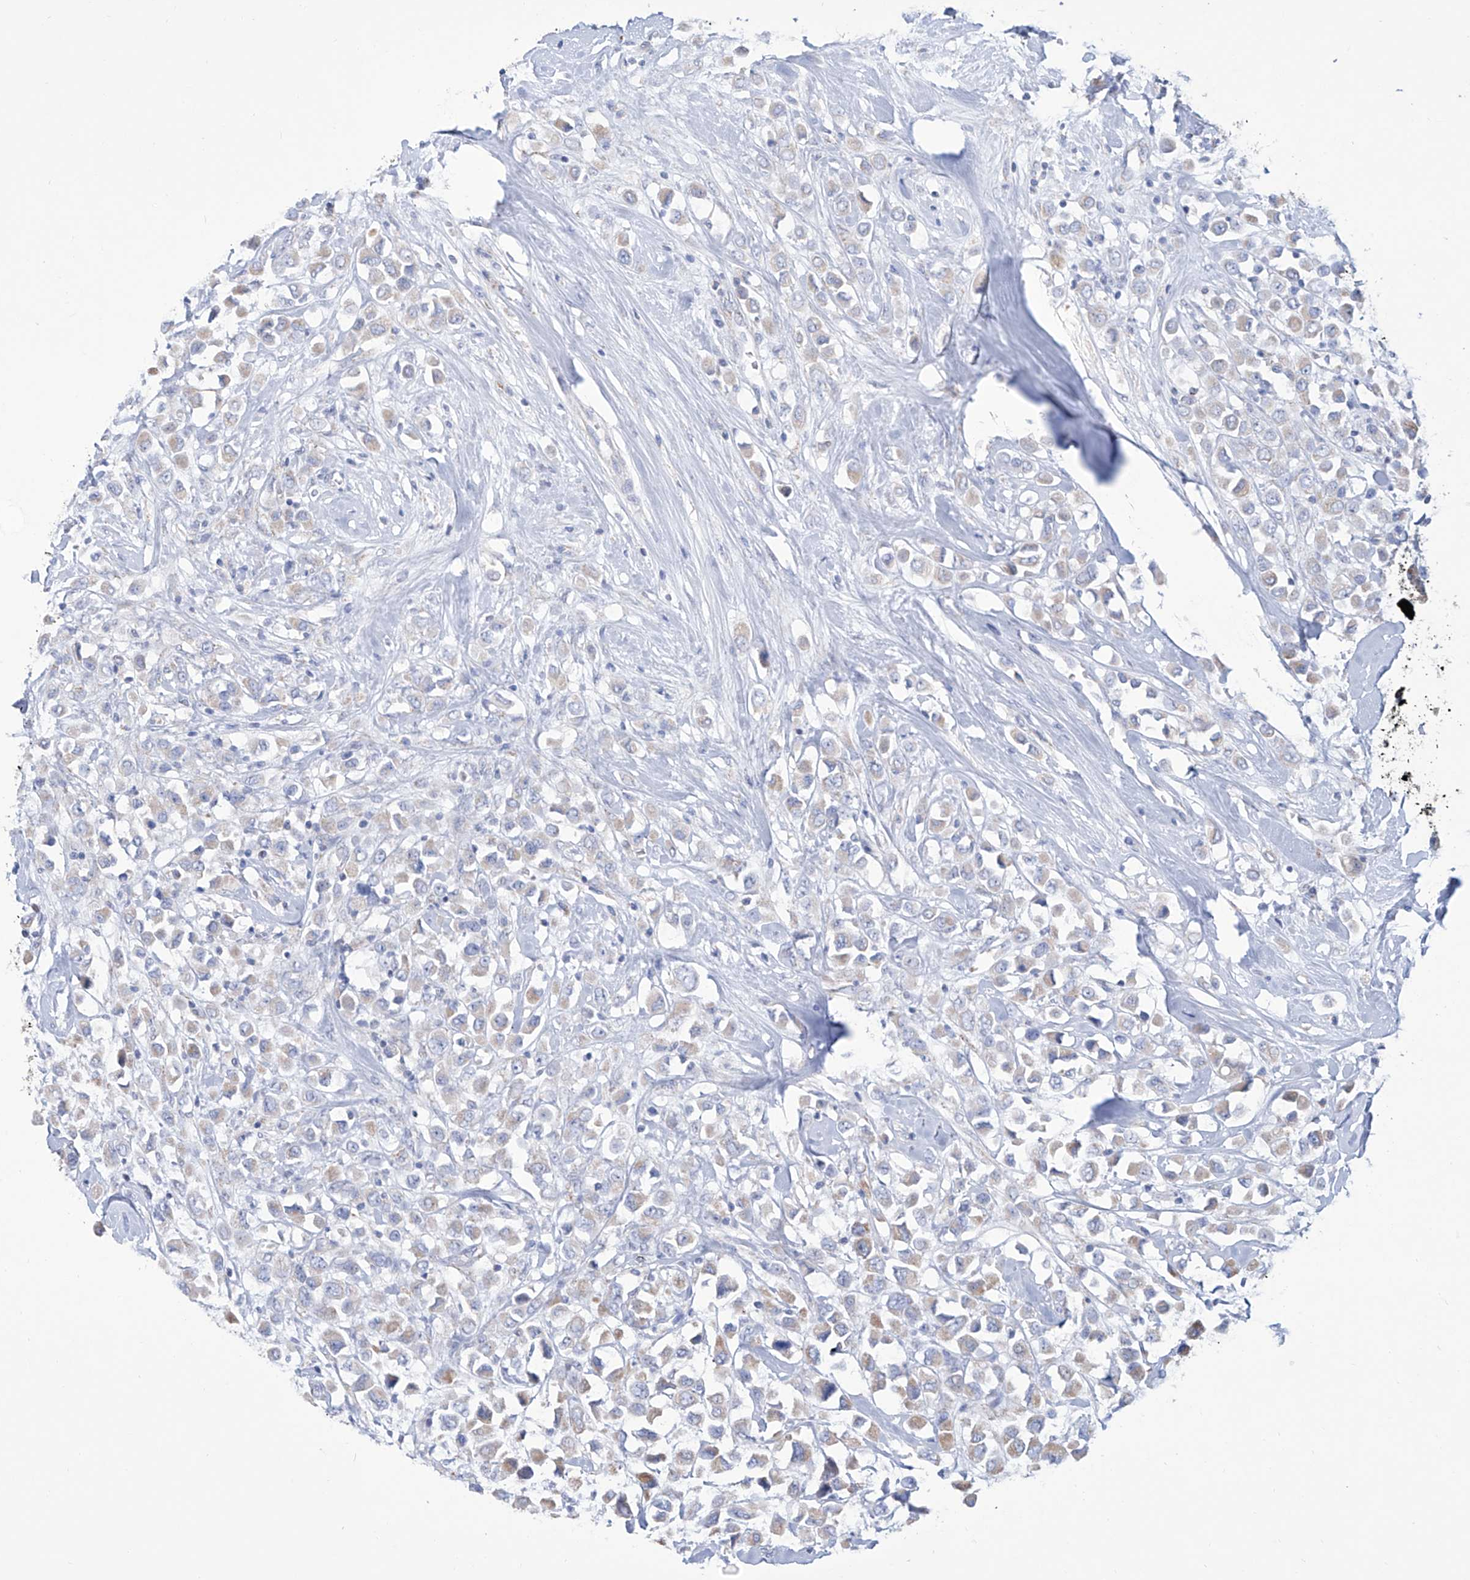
{"staining": {"intensity": "weak", "quantity": "25%-75%", "location": "cytoplasmic/membranous"}, "tissue": "breast cancer", "cell_type": "Tumor cells", "image_type": "cancer", "snomed": [{"axis": "morphology", "description": "Duct carcinoma"}, {"axis": "topography", "description": "Breast"}], "caption": "Invasive ductal carcinoma (breast) tissue exhibits weak cytoplasmic/membranous expression in approximately 25%-75% of tumor cells, visualized by immunohistochemistry.", "gene": "ALDH6A1", "patient": {"sex": "female", "age": 61}}